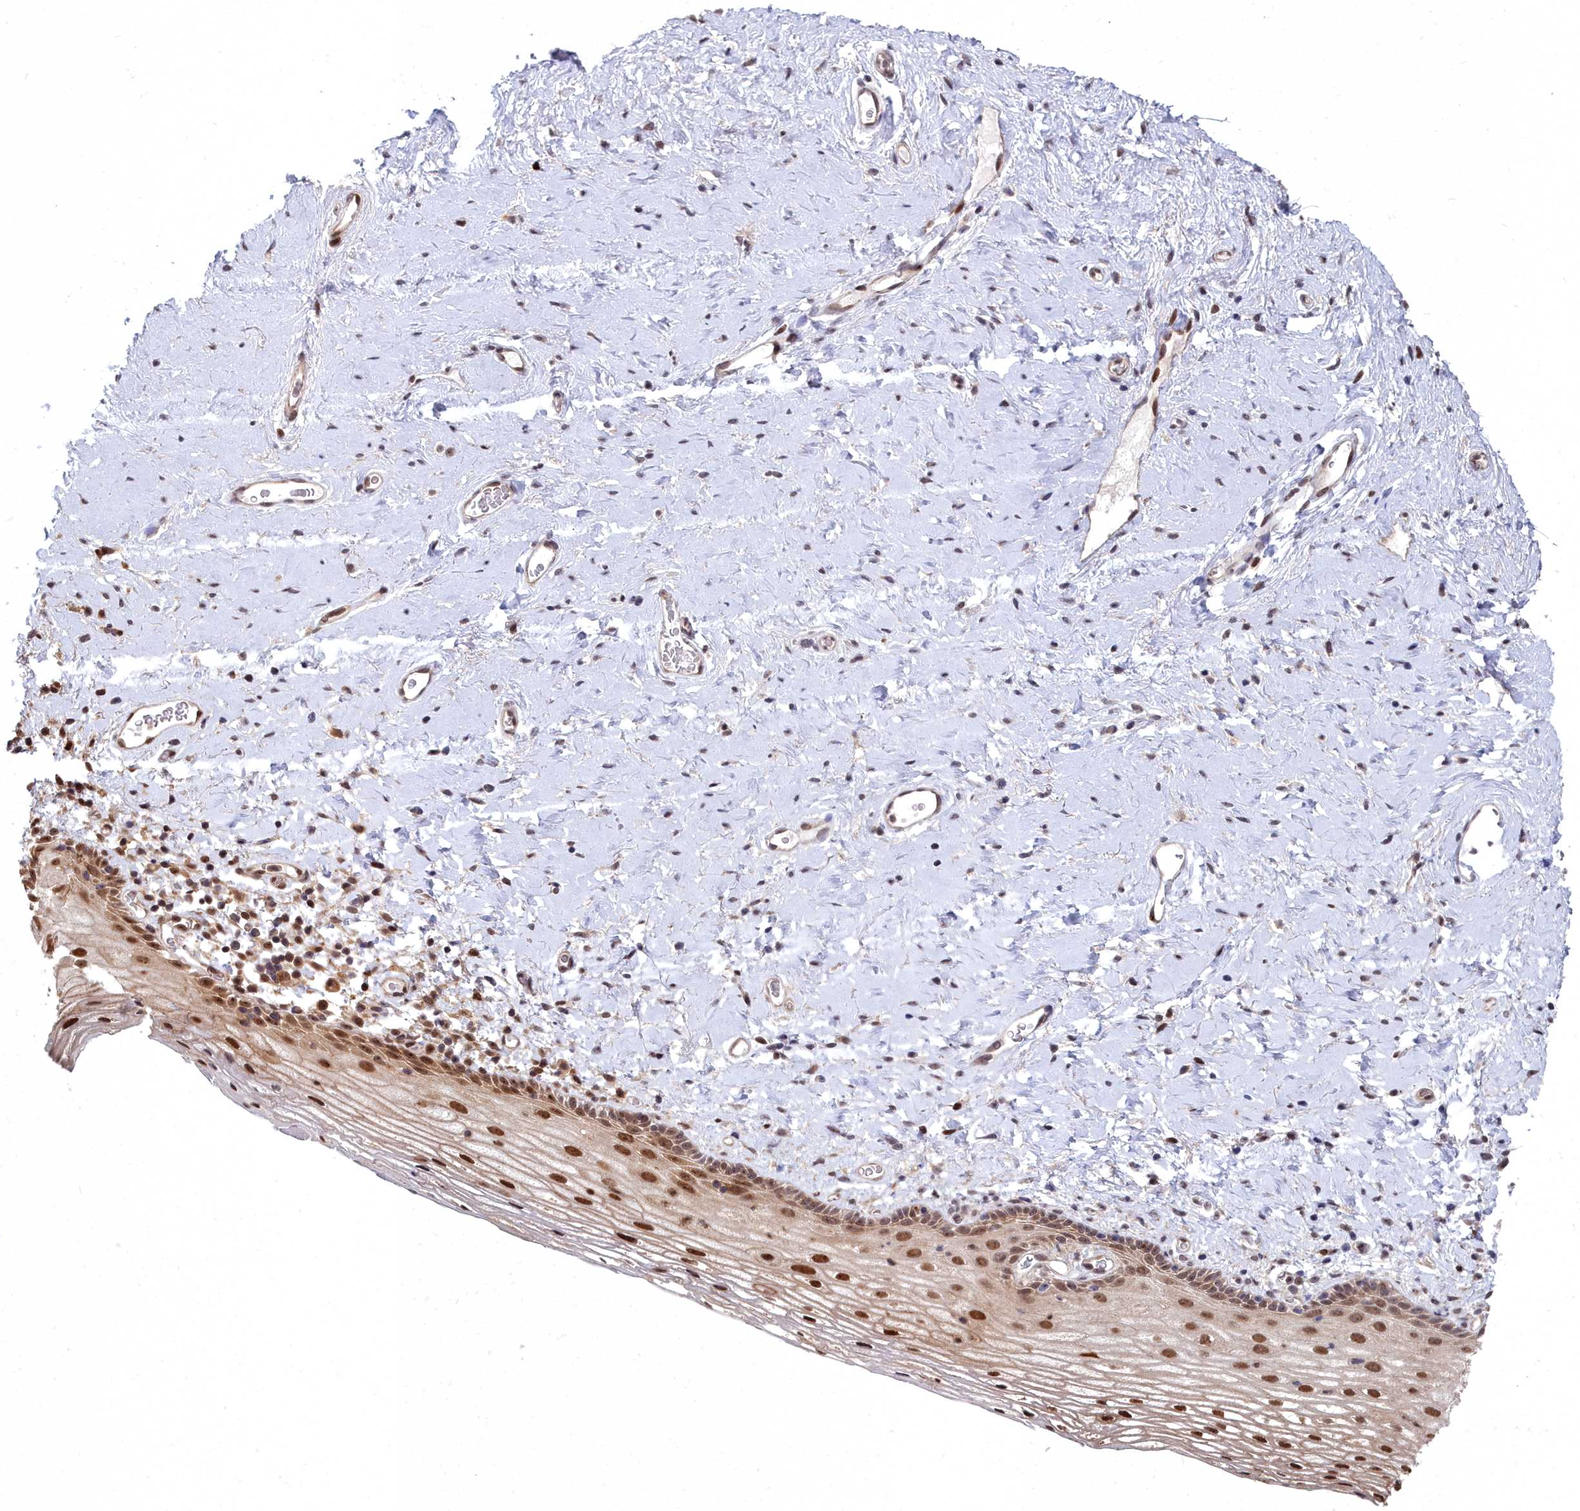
{"staining": {"intensity": "strong", "quantity": "25%-75%", "location": "nuclear"}, "tissue": "vagina", "cell_type": "Squamous epithelial cells", "image_type": "normal", "snomed": [{"axis": "morphology", "description": "Normal tissue, NOS"}, {"axis": "morphology", "description": "Adenocarcinoma, NOS"}, {"axis": "topography", "description": "Rectum"}, {"axis": "topography", "description": "Vagina"}], "caption": "Squamous epithelial cells display high levels of strong nuclear expression in about 25%-75% of cells in normal vagina.", "gene": "RPS27A", "patient": {"sex": "female", "age": 71}}